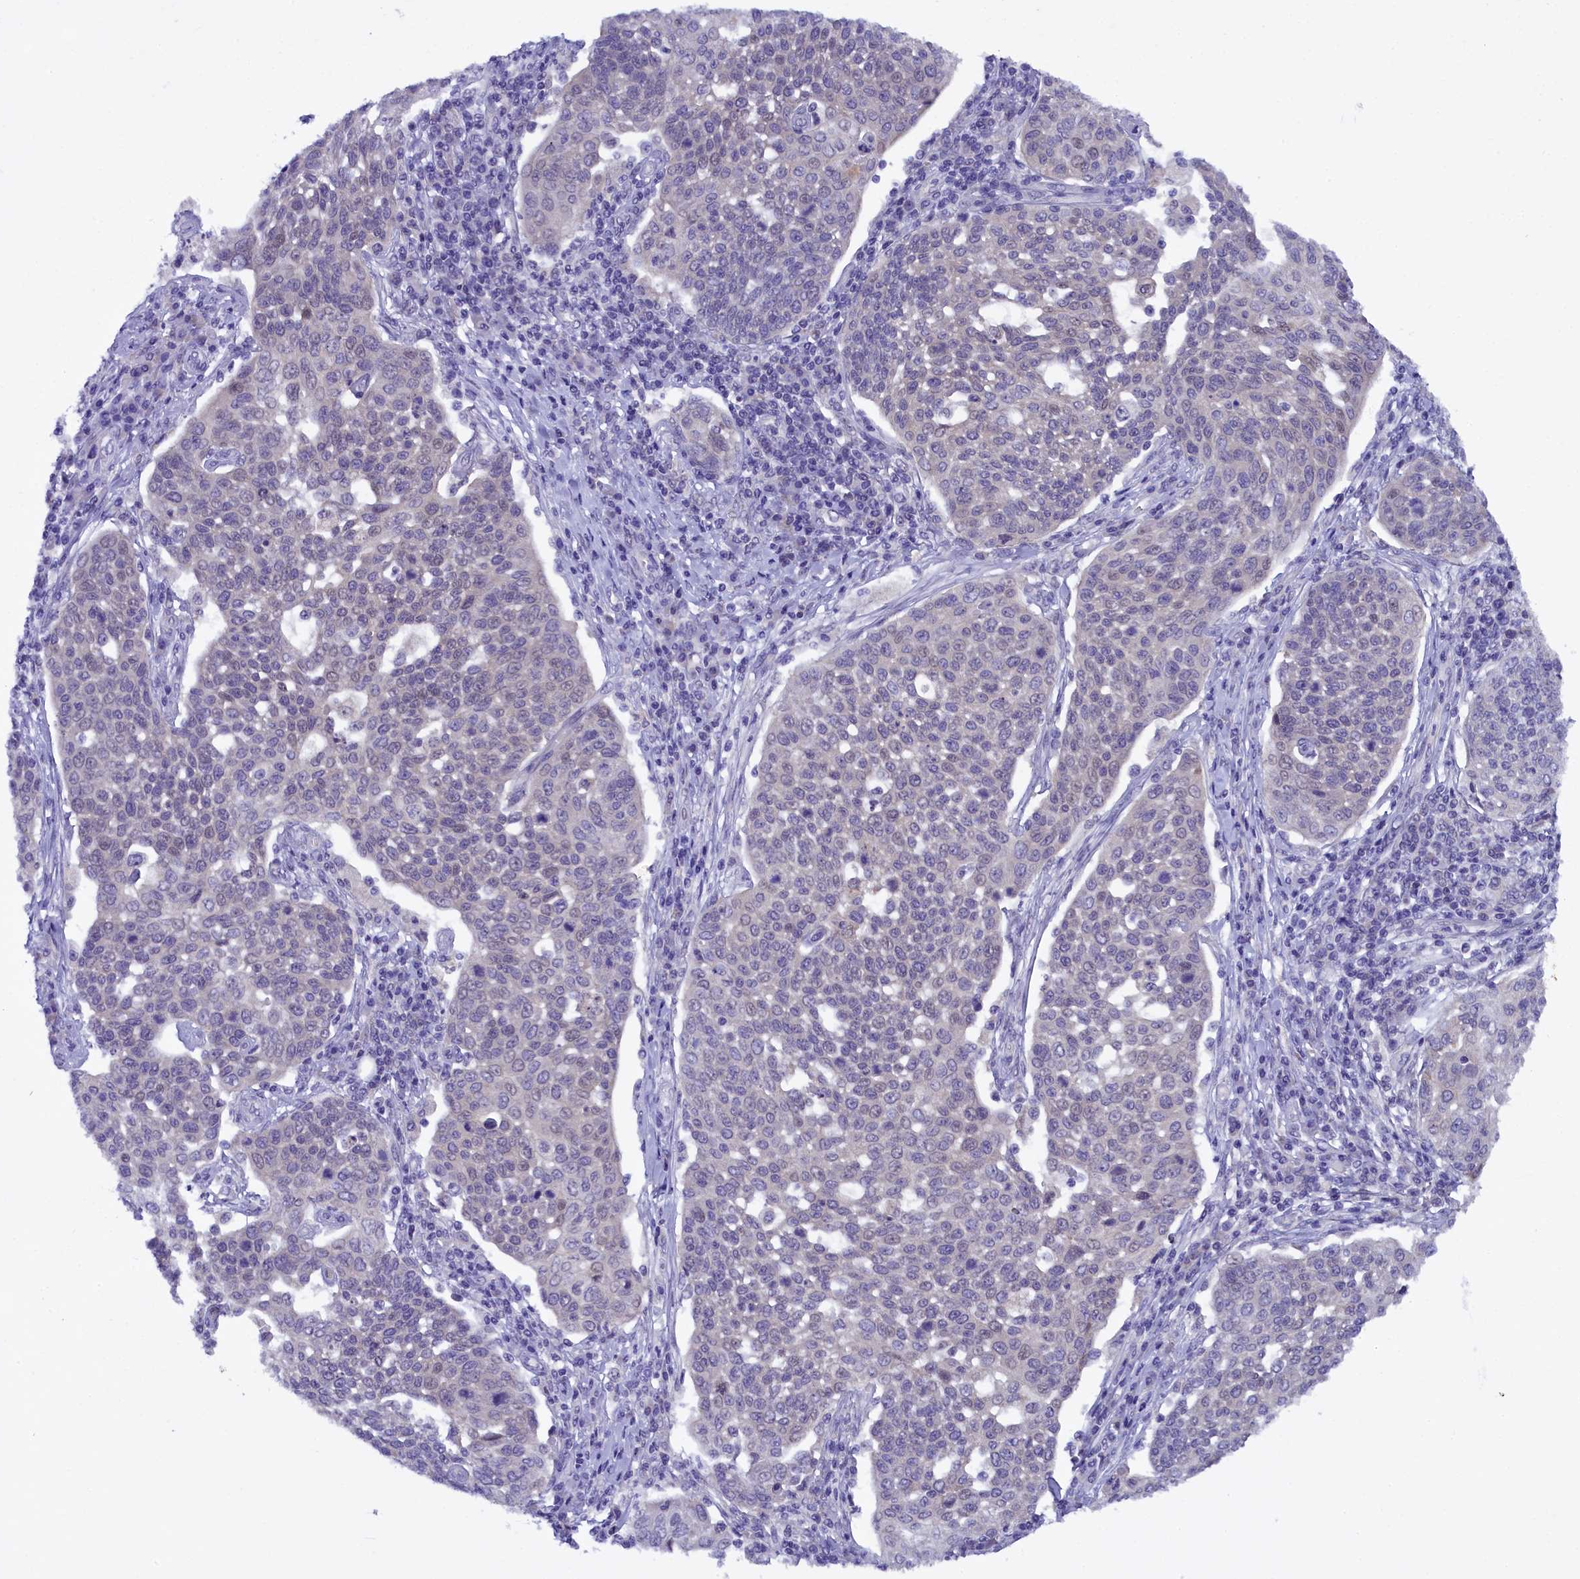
{"staining": {"intensity": "negative", "quantity": "none", "location": "none"}, "tissue": "cervical cancer", "cell_type": "Tumor cells", "image_type": "cancer", "snomed": [{"axis": "morphology", "description": "Squamous cell carcinoma, NOS"}, {"axis": "topography", "description": "Cervix"}], "caption": "The IHC histopathology image has no significant expression in tumor cells of cervical cancer tissue.", "gene": "ENKD1", "patient": {"sex": "female", "age": 34}}